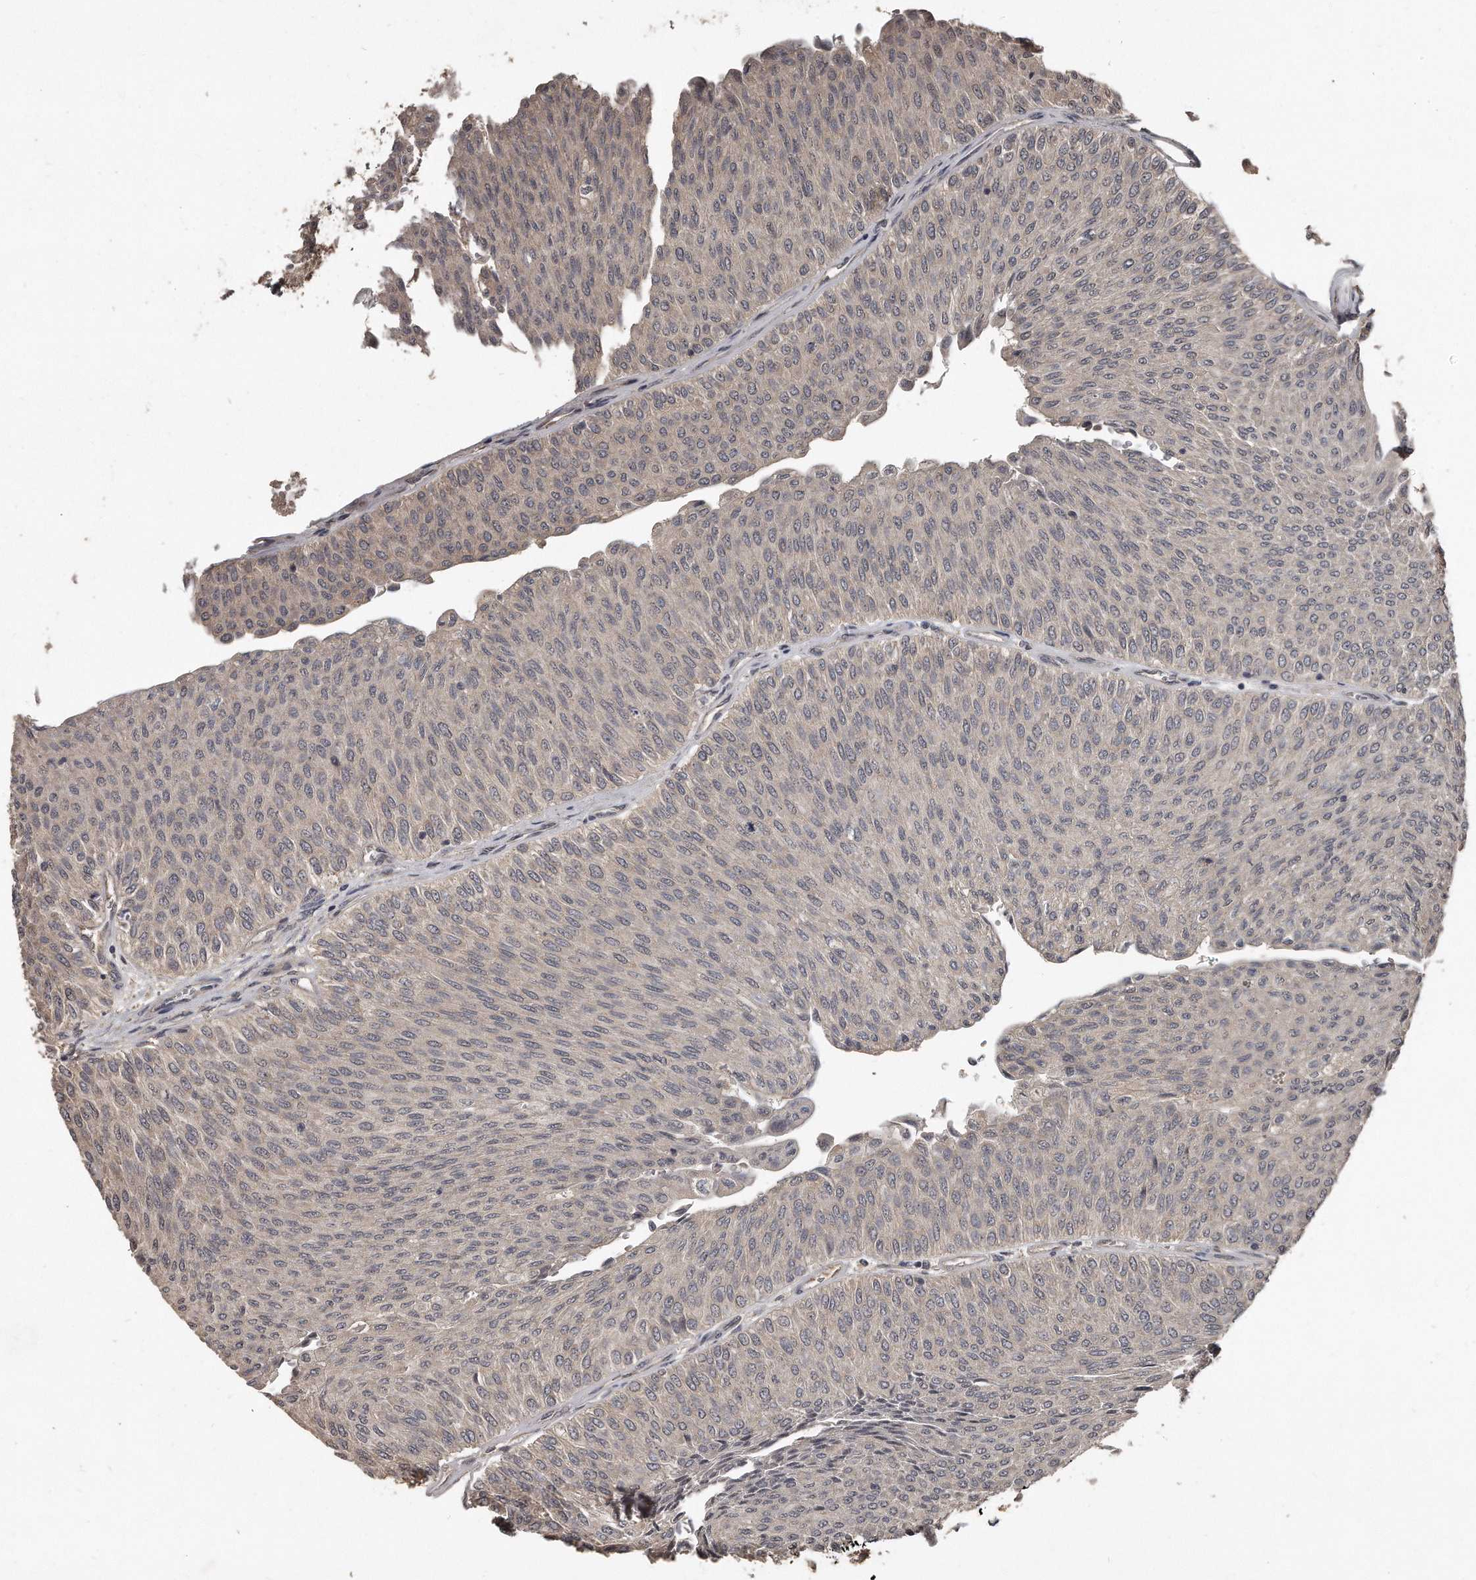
{"staining": {"intensity": "weak", "quantity": "<25%", "location": "cytoplasmic/membranous"}, "tissue": "urothelial cancer", "cell_type": "Tumor cells", "image_type": "cancer", "snomed": [{"axis": "morphology", "description": "Urothelial carcinoma, Low grade"}, {"axis": "topography", "description": "Urinary bladder"}], "caption": "This is an immunohistochemistry micrograph of human urothelial cancer. There is no staining in tumor cells.", "gene": "GRB10", "patient": {"sex": "male", "age": 78}}